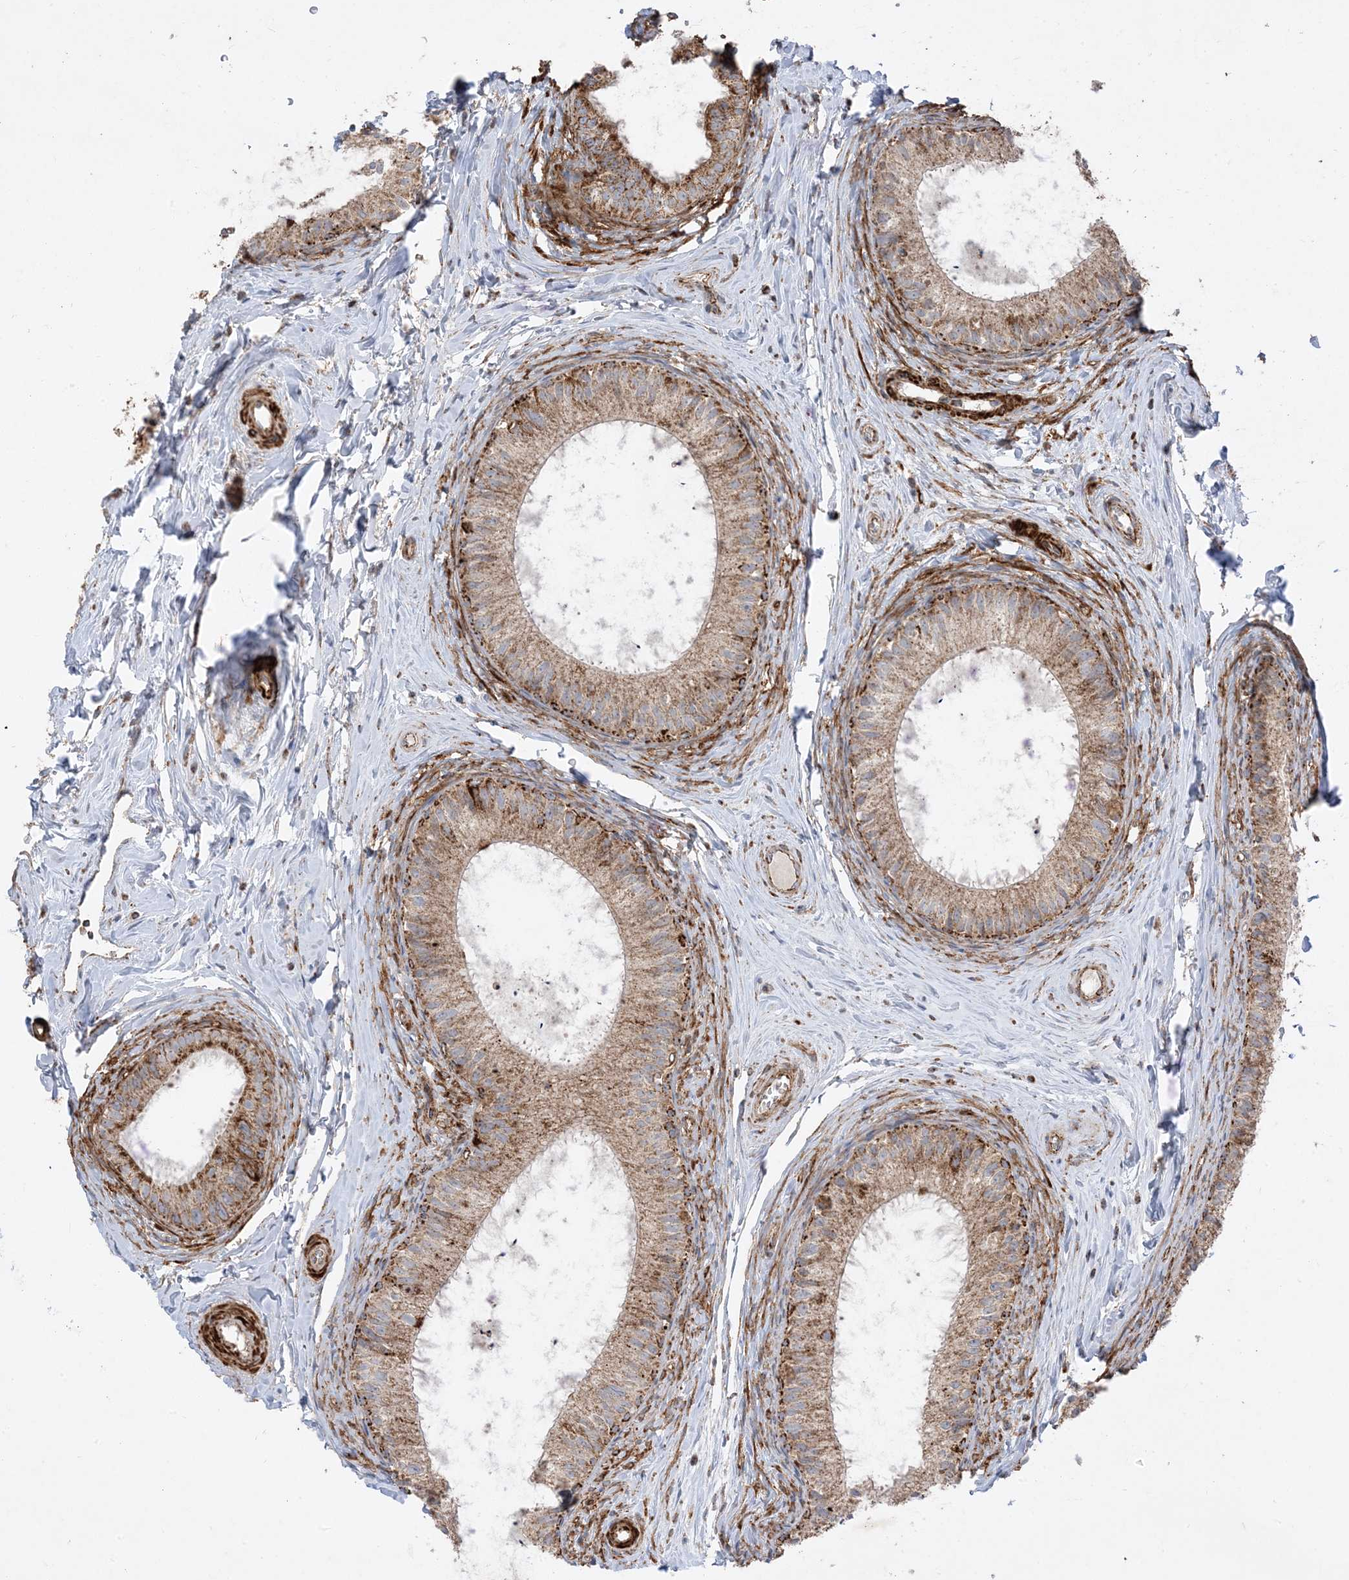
{"staining": {"intensity": "moderate", "quantity": ">75%", "location": "cytoplasmic/membranous"}, "tissue": "epididymis", "cell_type": "Glandular cells", "image_type": "normal", "snomed": [{"axis": "morphology", "description": "Normal tissue, NOS"}, {"axis": "topography", "description": "Epididymis"}], "caption": "Immunohistochemical staining of normal epididymis displays >75% levels of moderate cytoplasmic/membranous protein staining in approximately >75% of glandular cells.", "gene": "AARS2", "patient": {"sex": "male", "age": 34}}